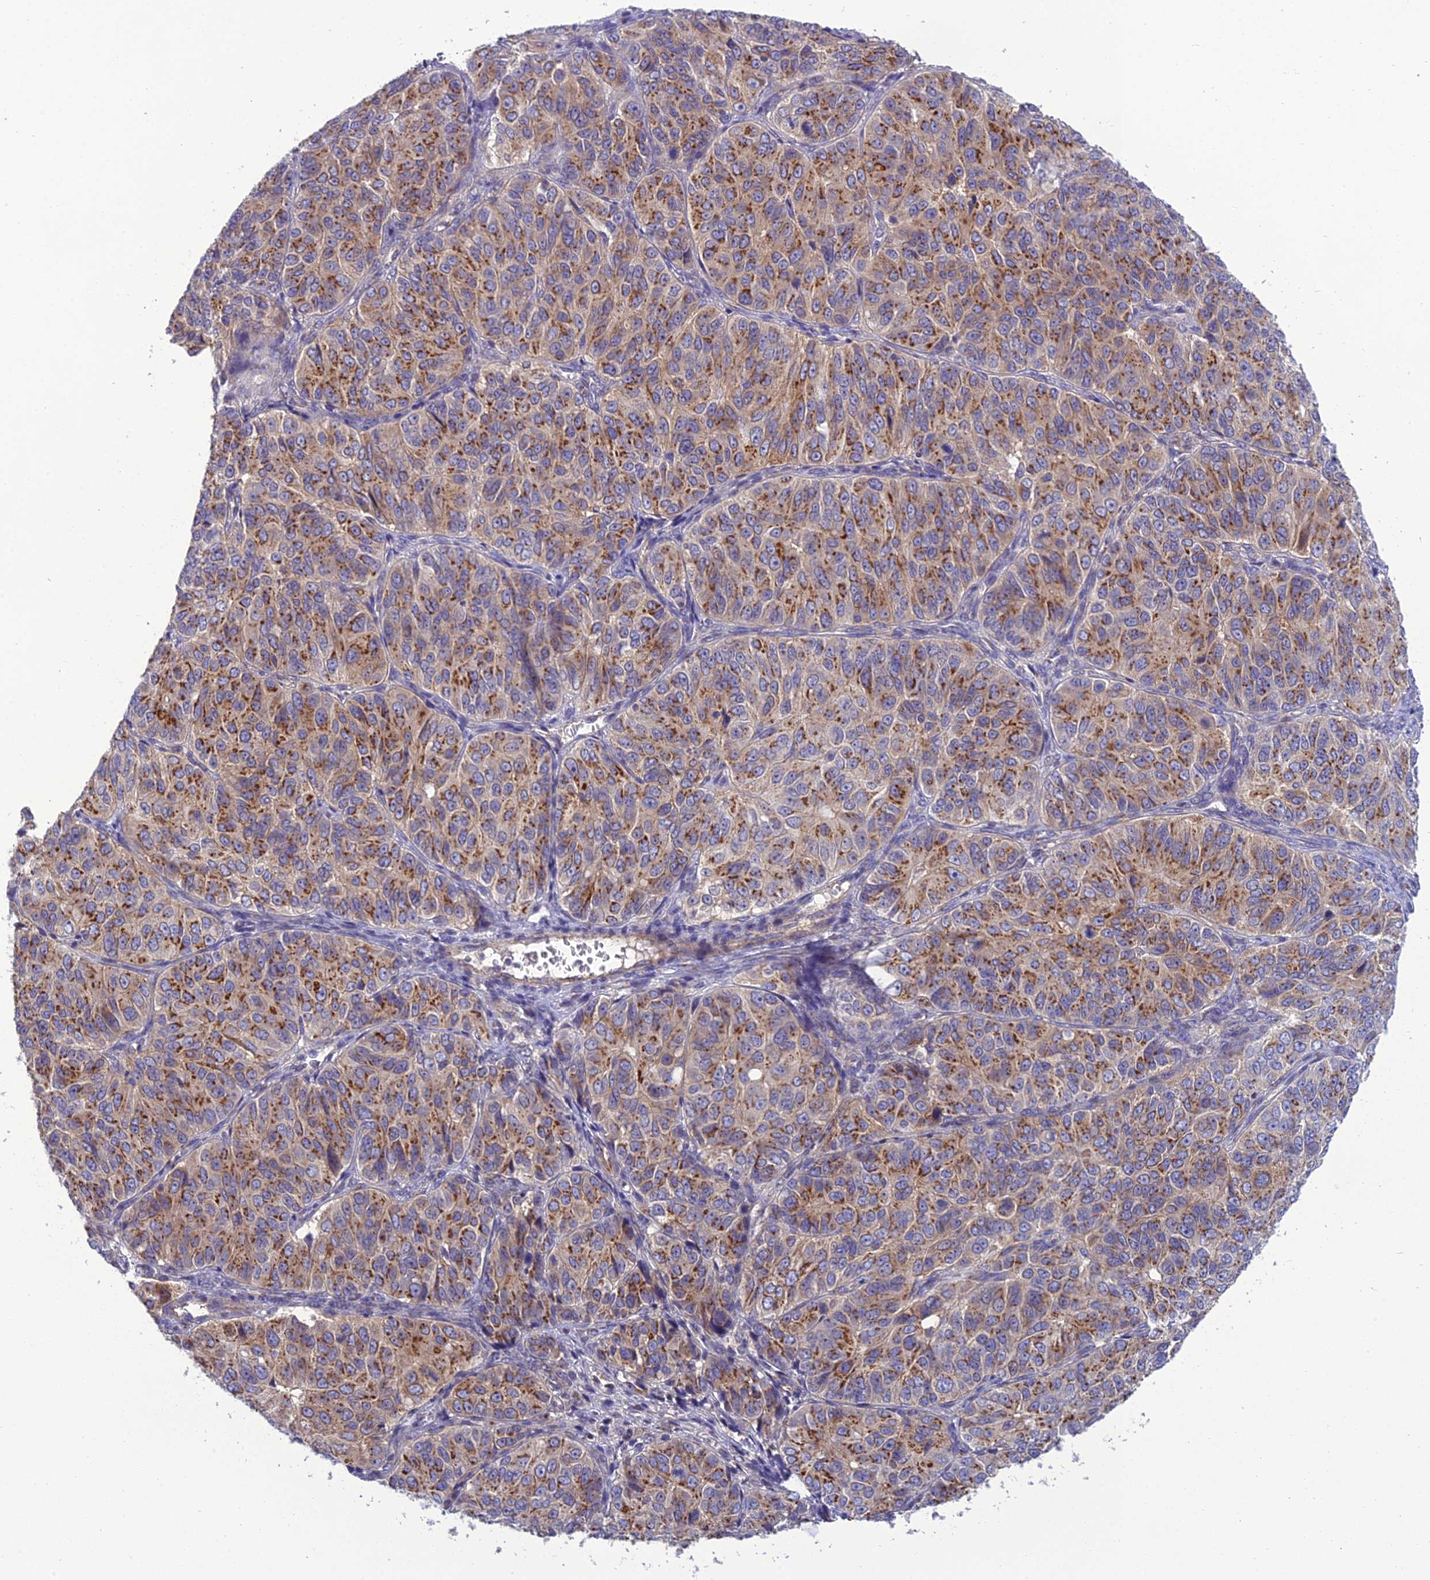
{"staining": {"intensity": "moderate", "quantity": ">75%", "location": "cytoplasmic/membranous"}, "tissue": "ovarian cancer", "cell_type": "Tumor cells", "image_type": "cancer", "snomed": [{"axis": "morphology", "description": "Carcinoma, endometroid"}, {"axis": "topography", "description": "Ovary"}], "caption": "Human ovarian cancer (endometroid carcinoma) stained with a protein marker reveals moderate staining in tumor cells.", "gene": "GOLPH3", "patient": {"sex": "female", "age": 51}}